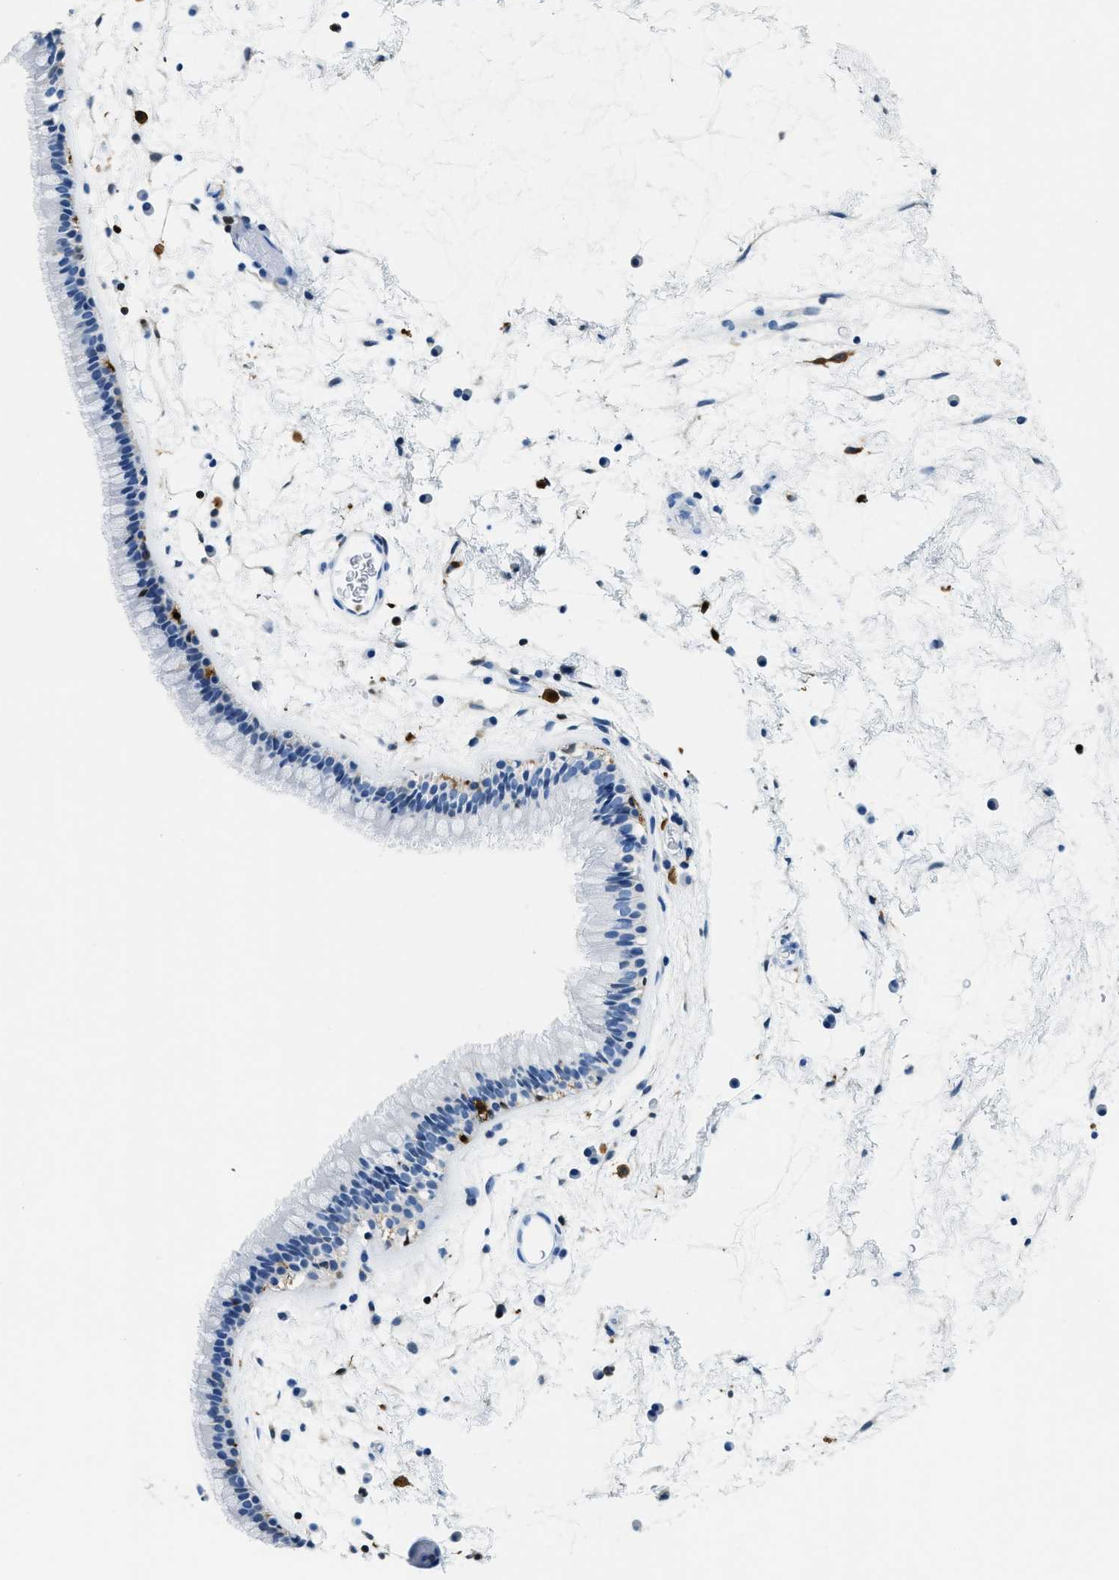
{"staining": {"intensity": "negative", "quantity": "none", "location": "none"}, "tissue": "nasopharynx", "cell_type": "Respiratory epithelial cells", "image_type": "normal", "snomed": [{"axis": "morphology", "description": "Normal tissue, NOS"}, {"axis": "morphology", "description": "Inflammation, NOS"}, {"axis": "topography", "description": "Nasopharynx"}], "caption": "The photomicrograph shows no significant positivity in respiratory epithelial cells of nasopharynx. The staining is performed using DAB brown chromogen with nuclei counter-stained in using hematoxylin.", "gene": "CAPG", "patient": {"sex": "male", "age": 48}}